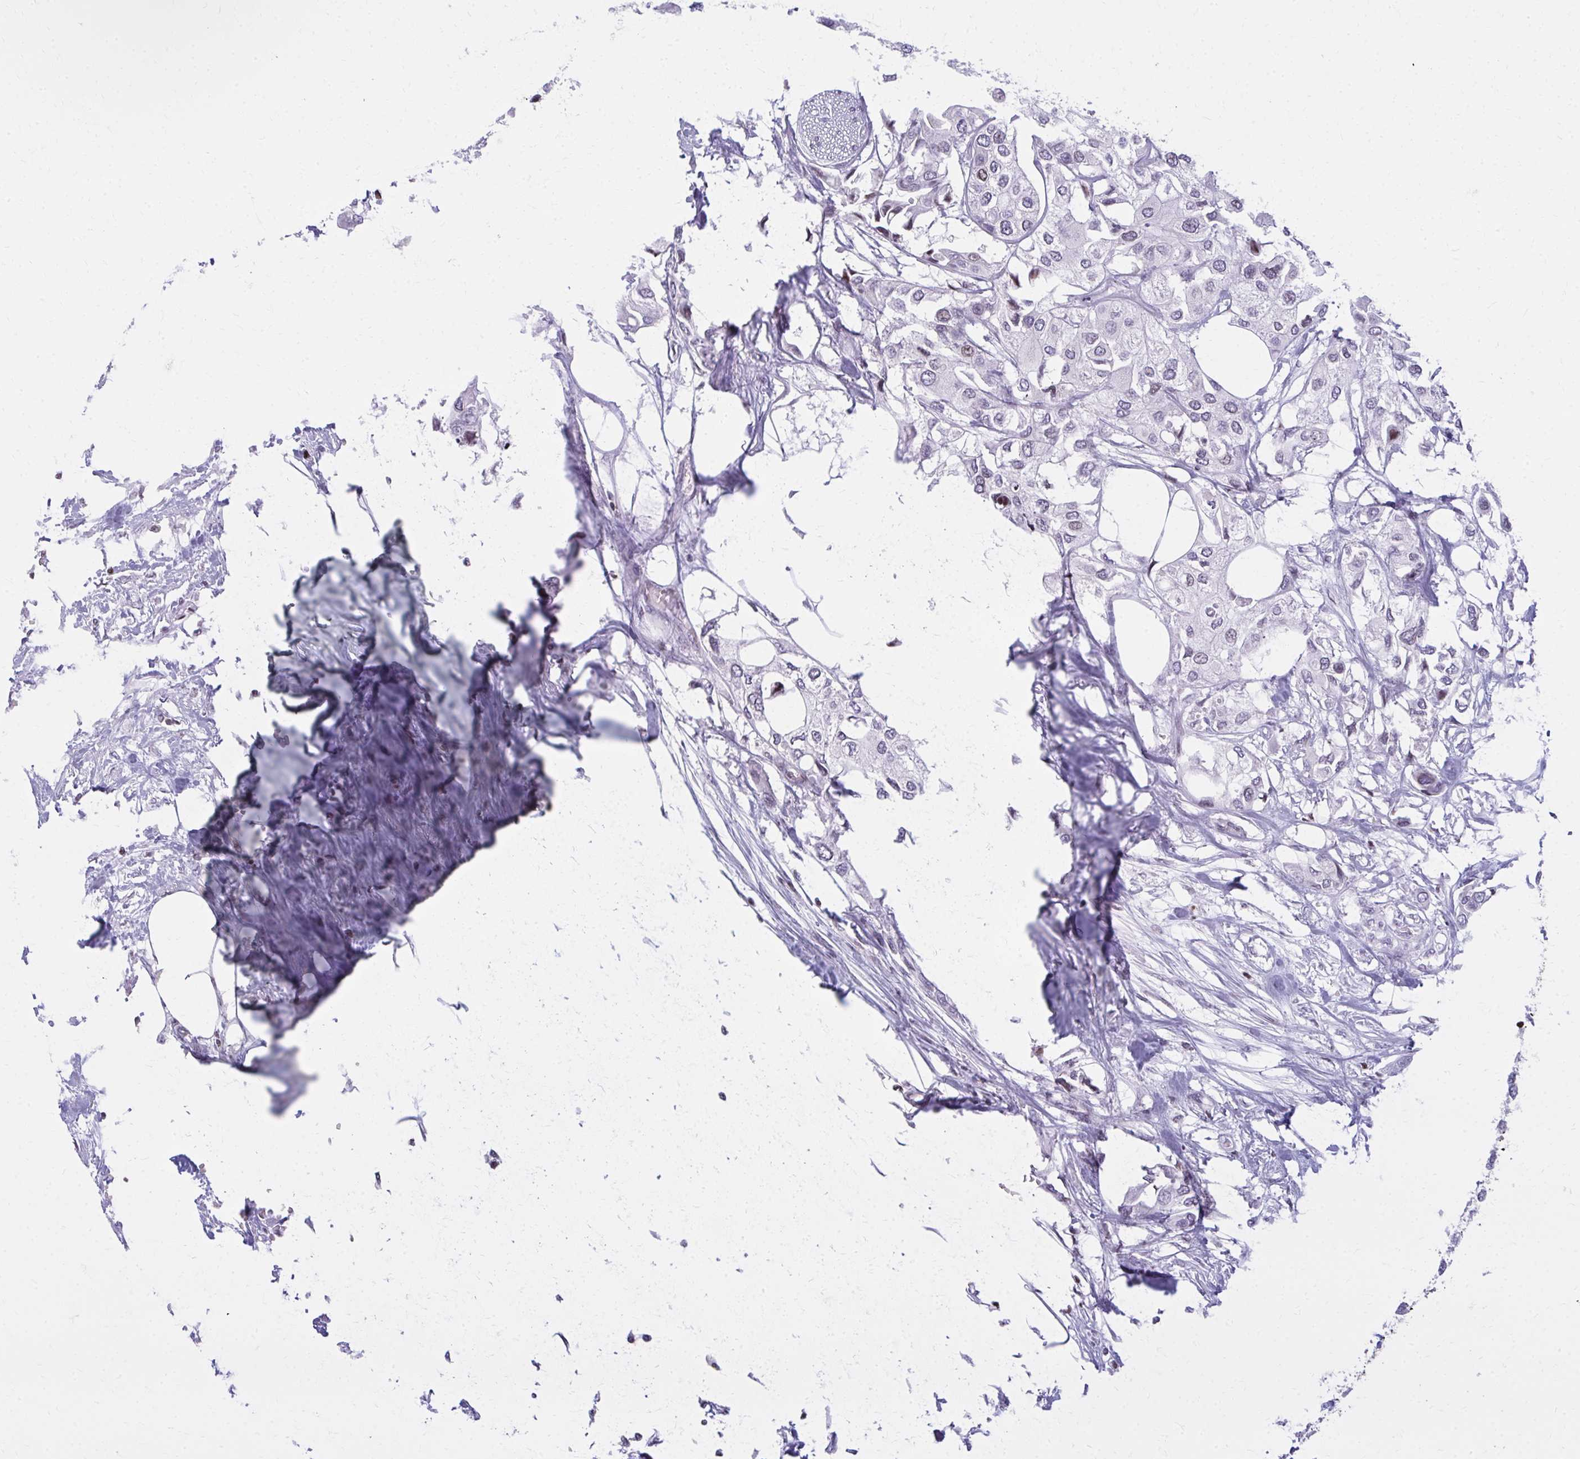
{"staining": {"intensity": "negative", "quantity": "none", "location": "none"}, "tissue": "urothelial cancer", "cell_type": "Tumor cells", "image_type": "cancer", "snomed": [{"axis": "morphology", "description": "Urothelial carcinoma, High grade"}, {"axis": "topography", "description": "Urinary bladder"}], "caption": "This is an IHC image of urothelial carcinoma (high-grade). There is no expression in tumor cells.", "gene": "AP5M1", "patient": {"sex": "male", "age": 64}}